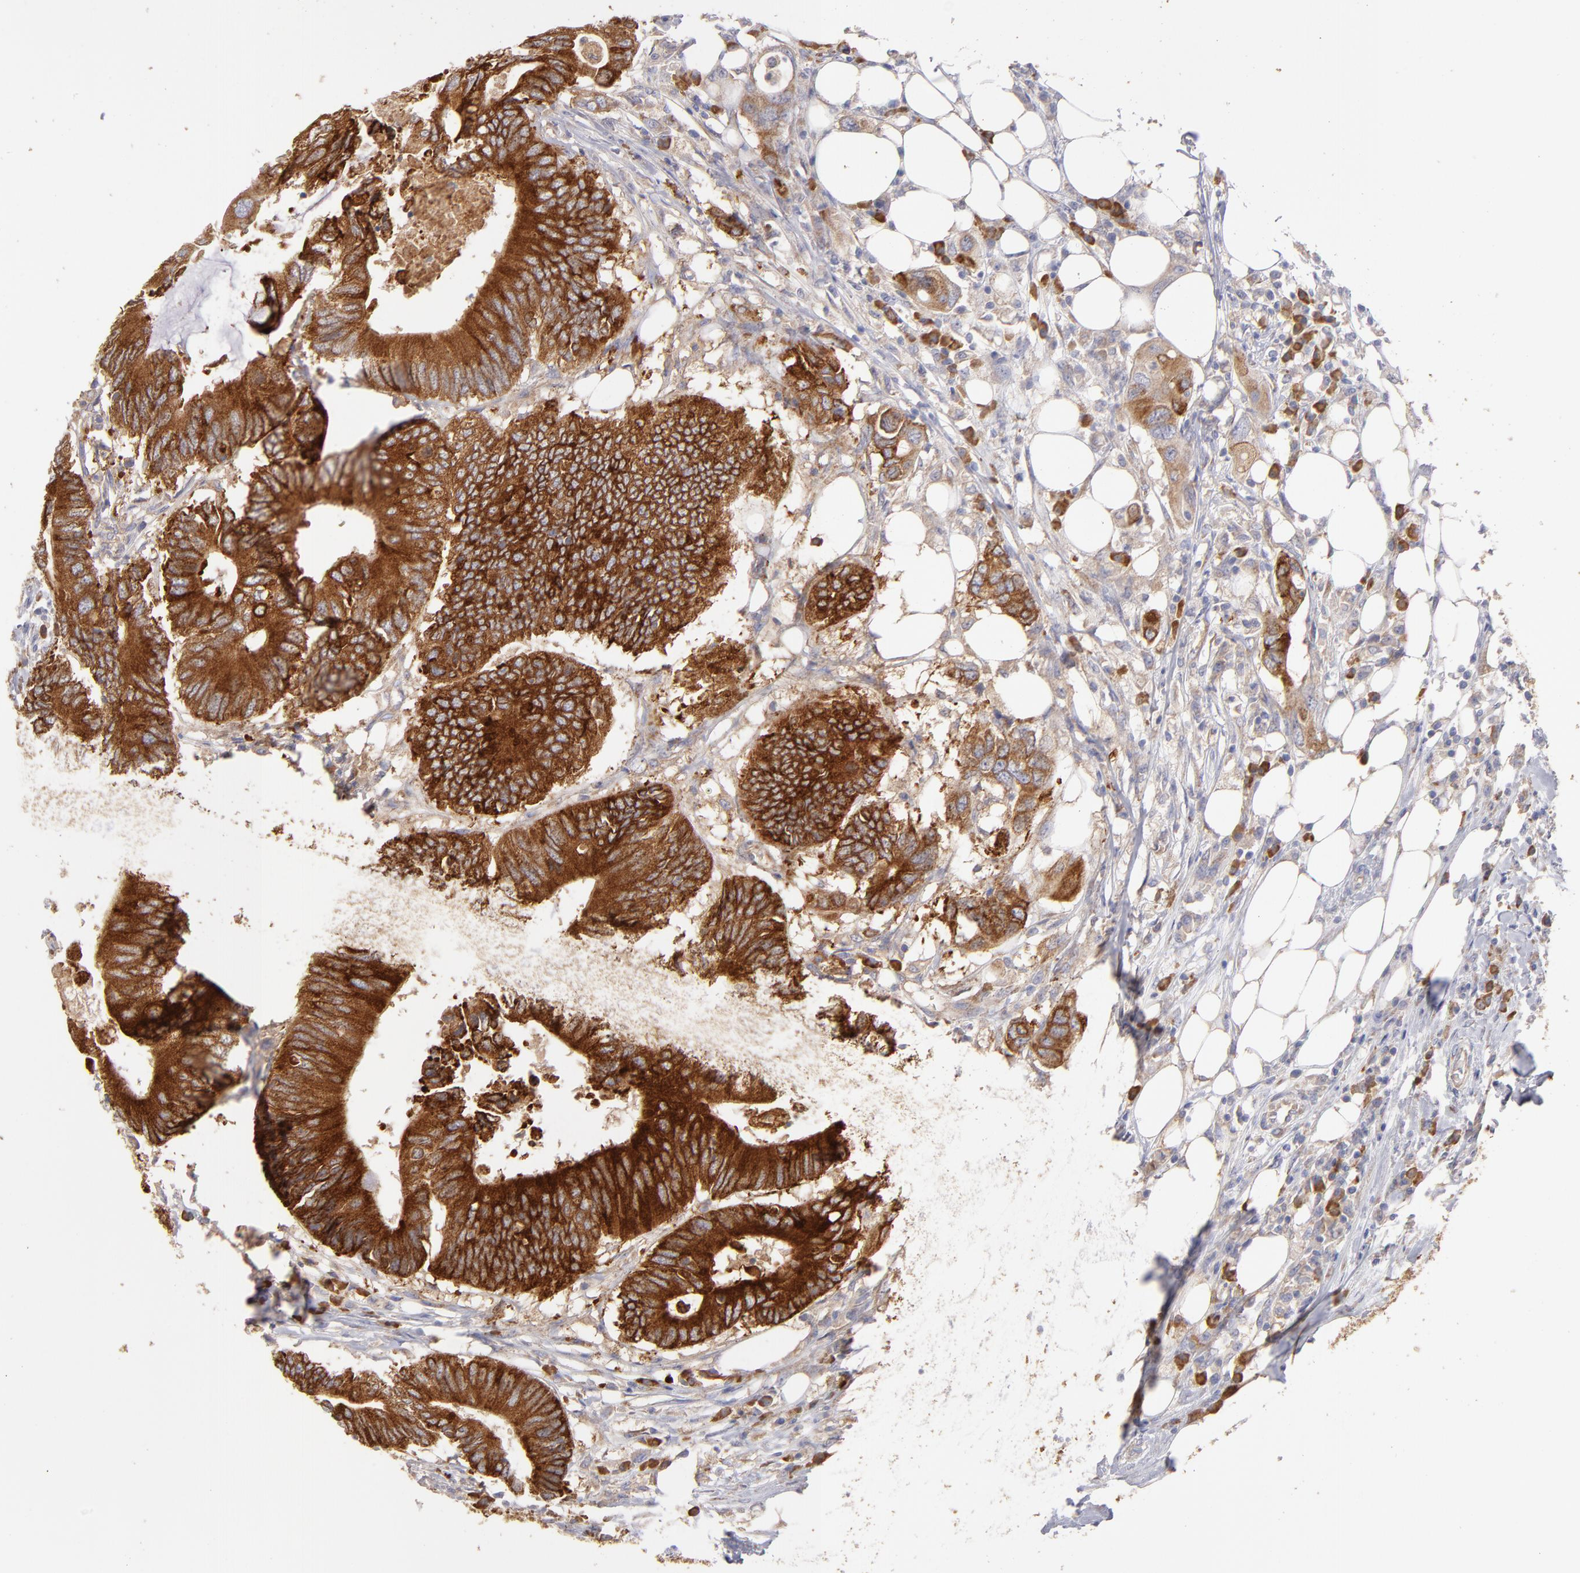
{"staining": {"intensity": "strong", "quantity": ">75%", "location": "cytoplasmic/membranous"}, "tissue": "colorectal cancer", "cell_type": "Tumor cells", "image_type": "cancer", "snomed": [{"axis": "morphology", "description": "Adenocarcinoma, NOS"}, {"axis": "topography", "description": "Colon"}], "caption": "Human colorectal cancer (adenocarcinoma) stained with a brown dye exhibits strong cytoplasmic/membranous positive expression in about >75% of tumor cells.", "gene": "ENTPD5", "patient": {"sex": "male", "age": 71}}